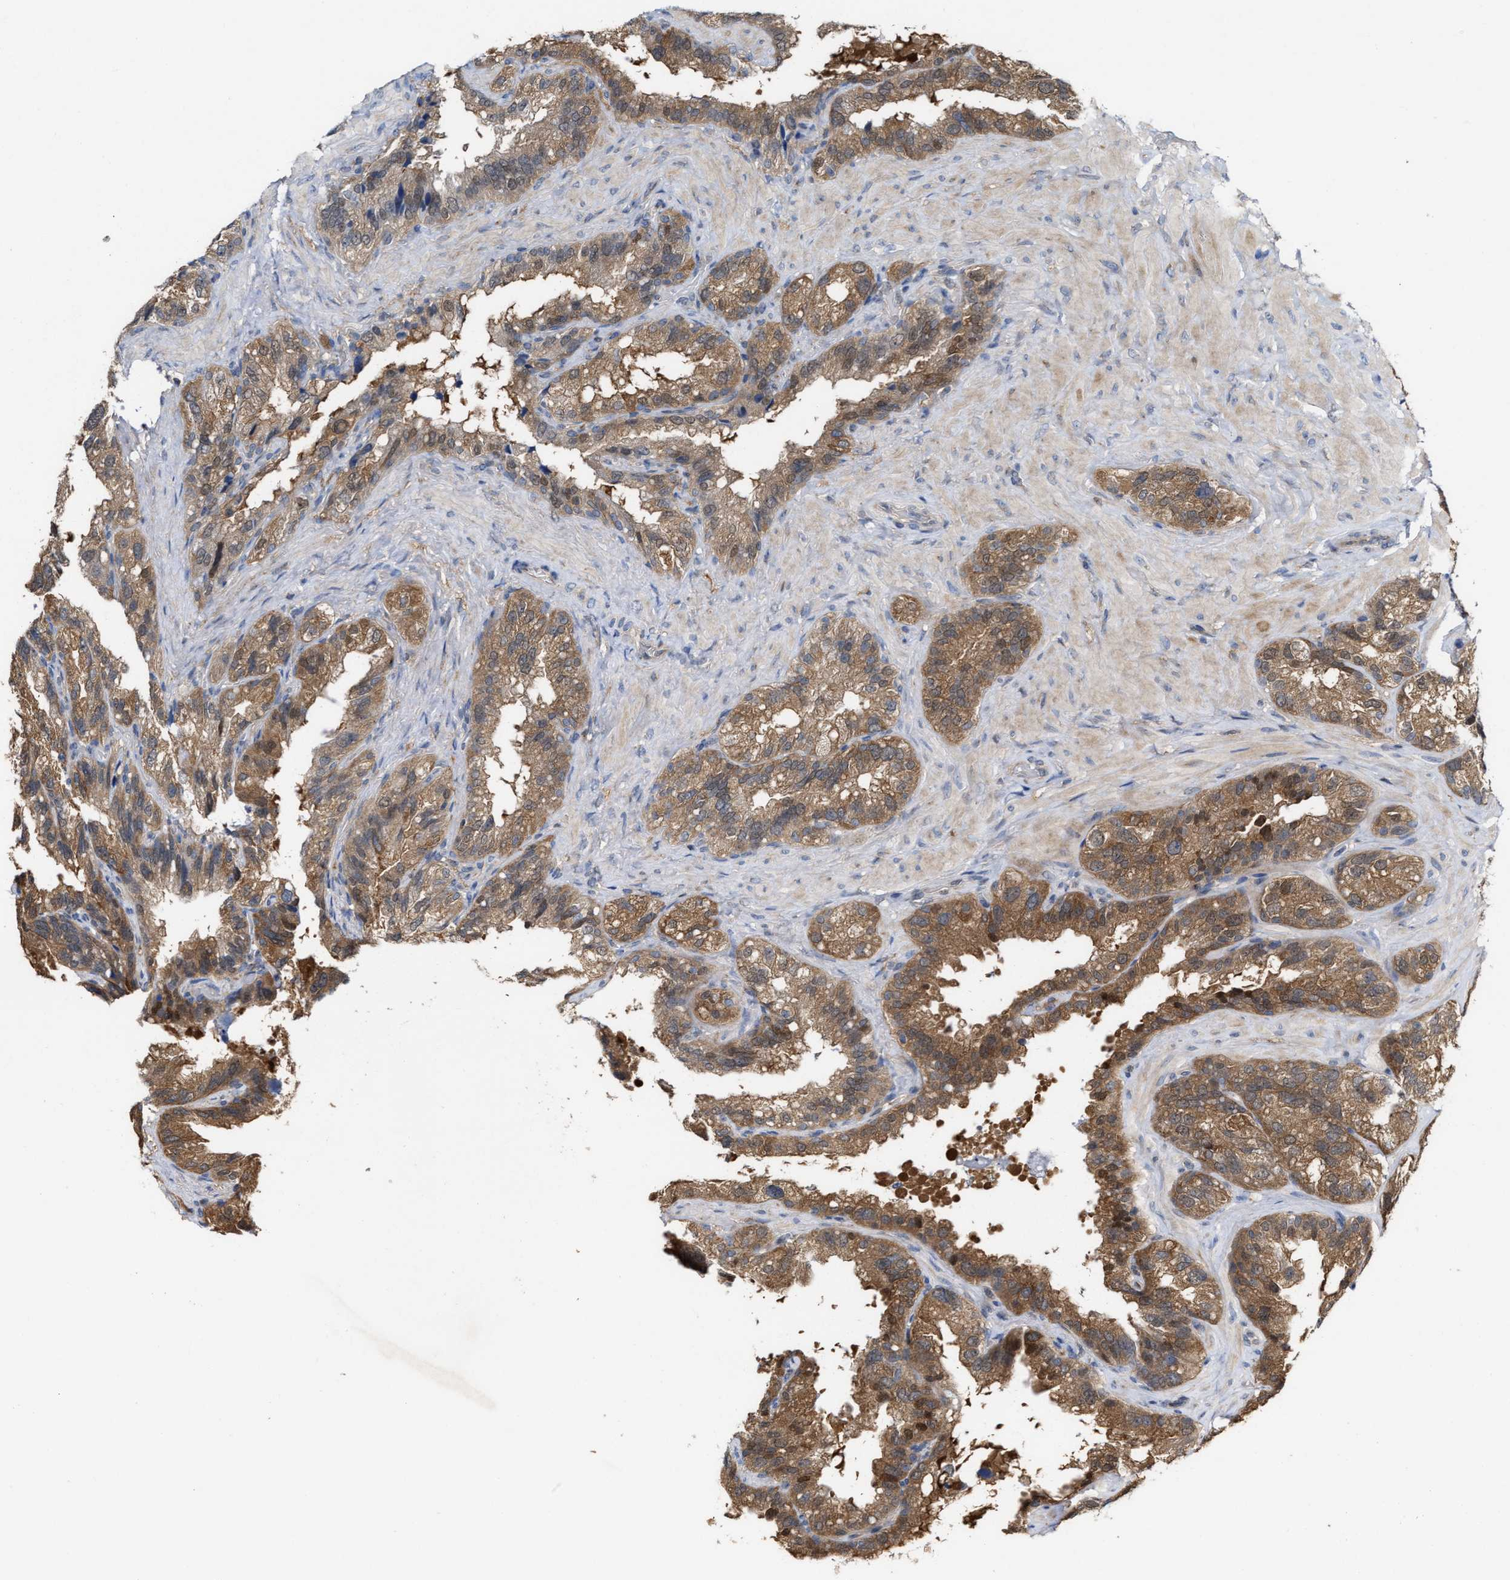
{"staining": {"intensity": "moderate", "quantity": ">75%", "location": "cytoplasmic/membranous"}, "tissue": "seminal vesicle", "cell_type": "Glandular cells", "image_type": "normal", "snomed": [{"axis": "morphology", "description": "Normal tissue, NOS"}, {"axis": "topography", "description": "Seminal veicle"}], "caption": "Immunohistochemistry (IHC) histopathology image of normal seminal vesicle: human seminal vesicle stained using immunohistochemistry exhibits medium levels of moderate protein expression localized specifically in the cytoplasmic/membranous of glandular cells, appearing as a cytoplasmic/membranous brown color.", "gene": "BBLN", "patient": {"sex": "male", "age": 68}}